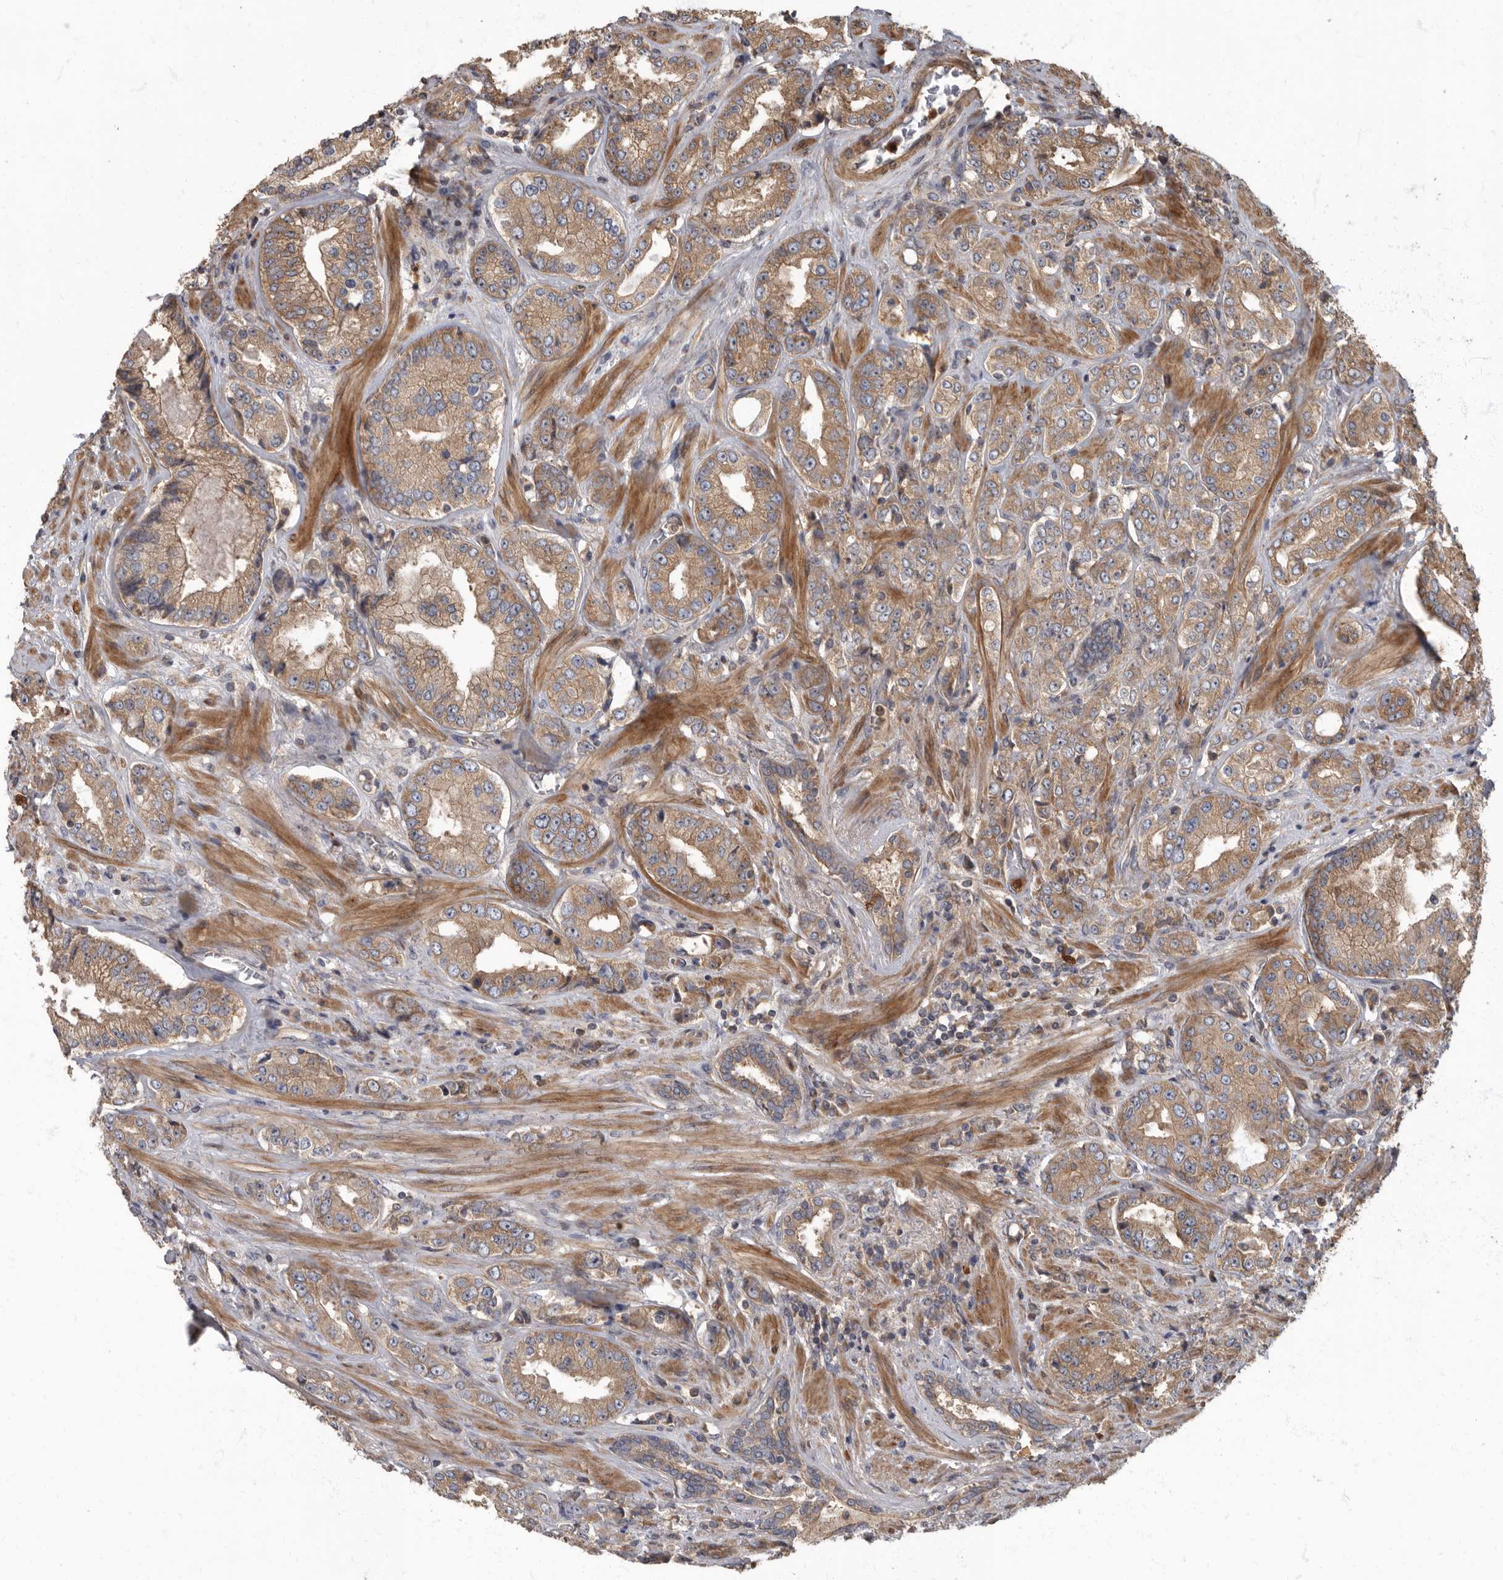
{"staining": {"intensity": "moderate", "quantity": ">75%", "location": "cytoplasmic/membranous"}, "tissue": "prostate cancer", "cell_type": "Tumor cells", "image_type": "cancer", "snomed": [{"axis": "morphology", "description": "Adenocarcinoma, High grade"}, {"axis": "topography", "description": "Prostate"}], "caption": "Moderate cytoplasmic/membranous positivity for a protein is identified in approximately >75% of tumor cells of prostate adenocarcinoma (high-grade) using IHC.", "gene": "DAAM1", "patient": {"sex": "male", "age": 61}}